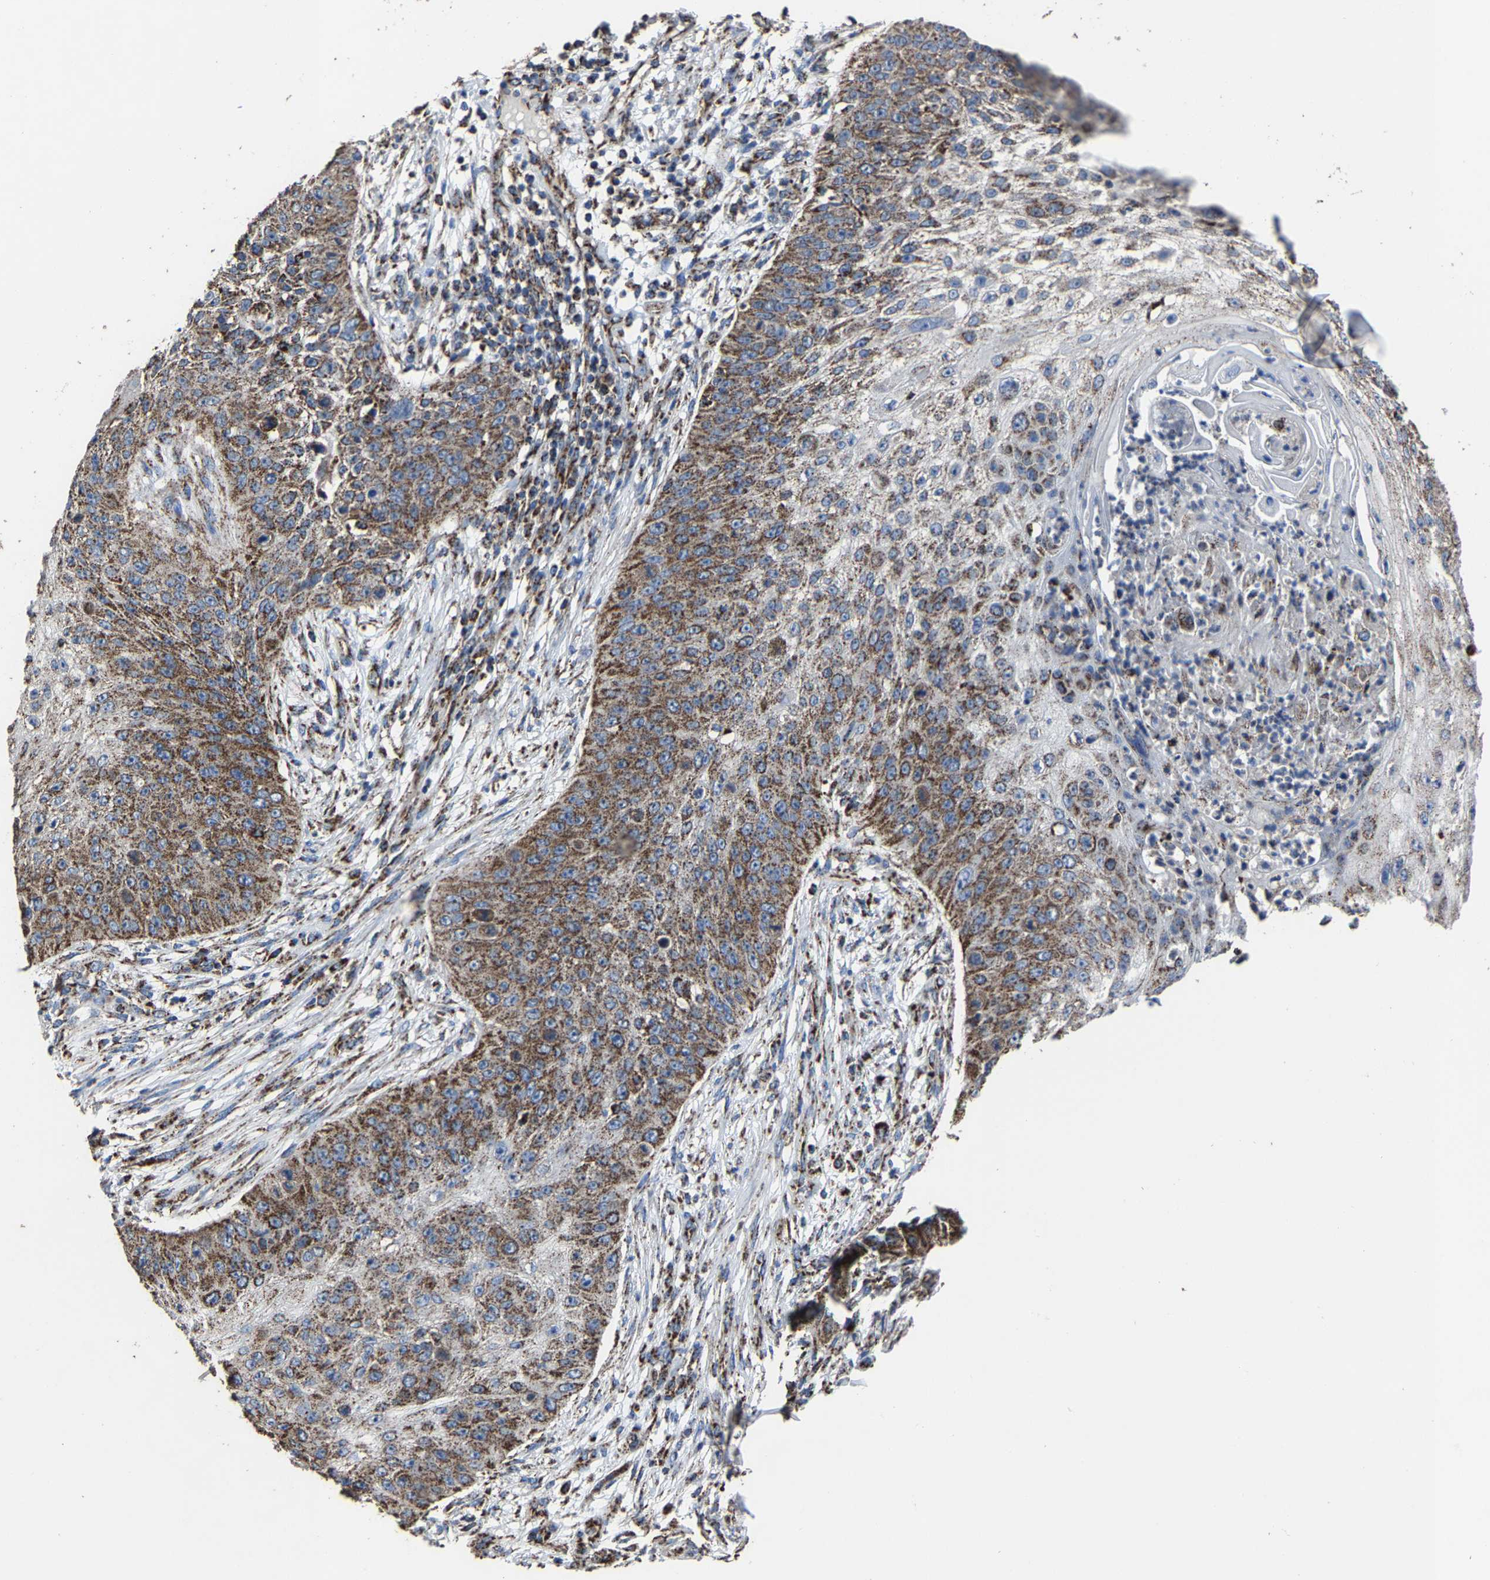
{"staining": {"intensity": "moderate", "quantity": ">75%", "location": "cytoplasmic/membranous"}, "tissue": "skin cancer", "cell_type": "Tumor cells", "image_type": "cancer", "snomed": [{"axis": "morphology", "description": "Squamous cell carcinoma, NOS"}, {"axis": "topography", "description": "Skin"}], "caption": "A medium amount of moderate cytoplasmic/membranous expression is present in approximately >75% of tumor cells in skin cancer tissue.", "gene": "NDUFV3", "patient": {"sex": "female", "age": 80}}